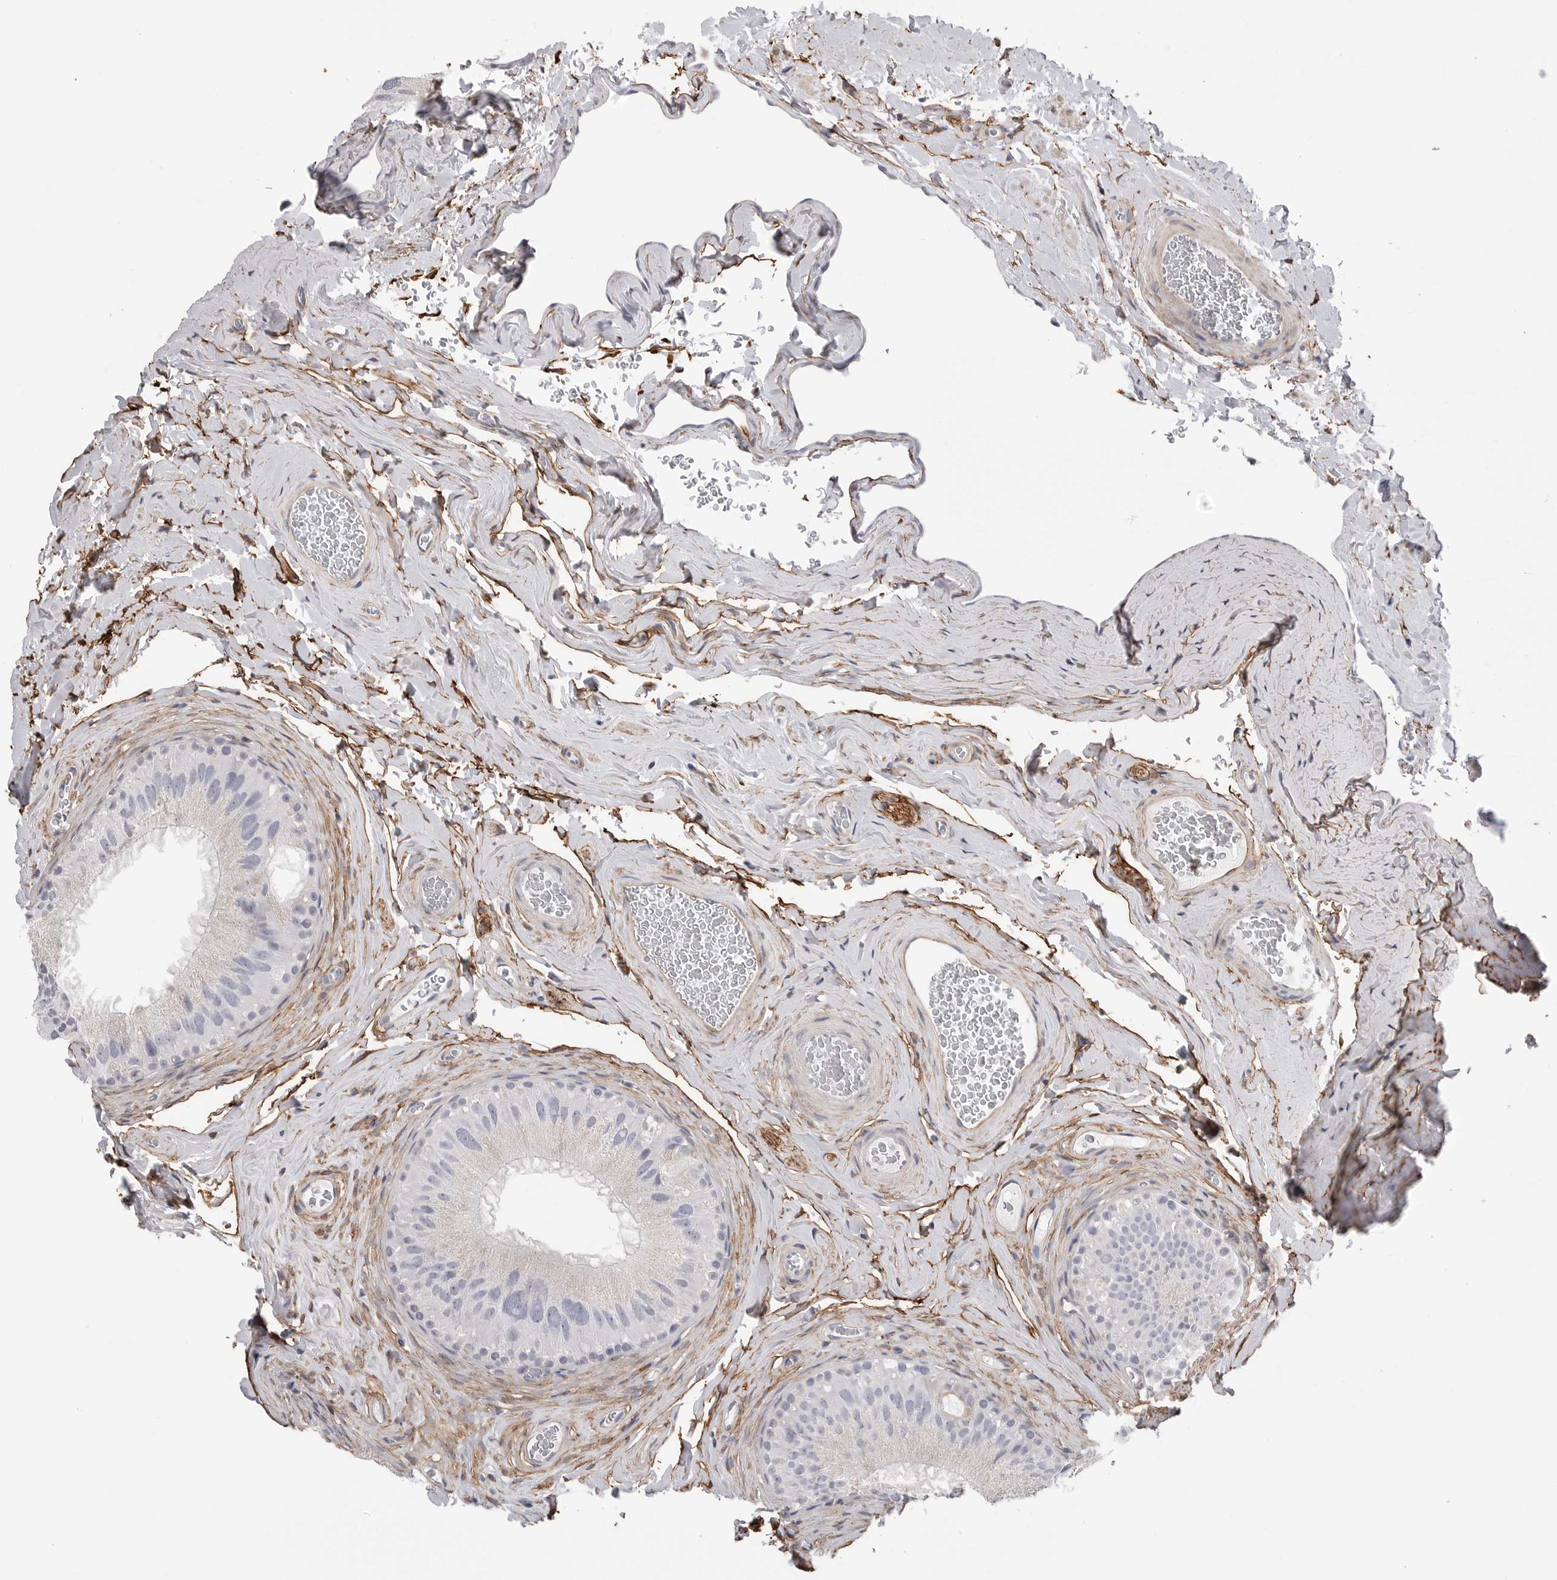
{"staining": {"intensity": "negative", "quantity": "none", "location": "none"}, "tissue": "epididymis", "cell_type": "Glandular cells", "image_type": "normal", "snomed": [{"axis": "morphology", "description": "Normal tissue, NOS"}, {"axis": "topography", "description": "Vascular tissue"}, {"axis": "topography", "description": "Epididymis"}], "caption": "Unremarkable epididymis was stained to show a protein in brown. There is no significant positivity in glandular cells. (DAB (3,3'-diaminobenzidine) immunohistochemistry (IHC) with hematoxylin counter stain).", "gene": "AKAP12", "patient": {"sex": "male", "age": 49}}